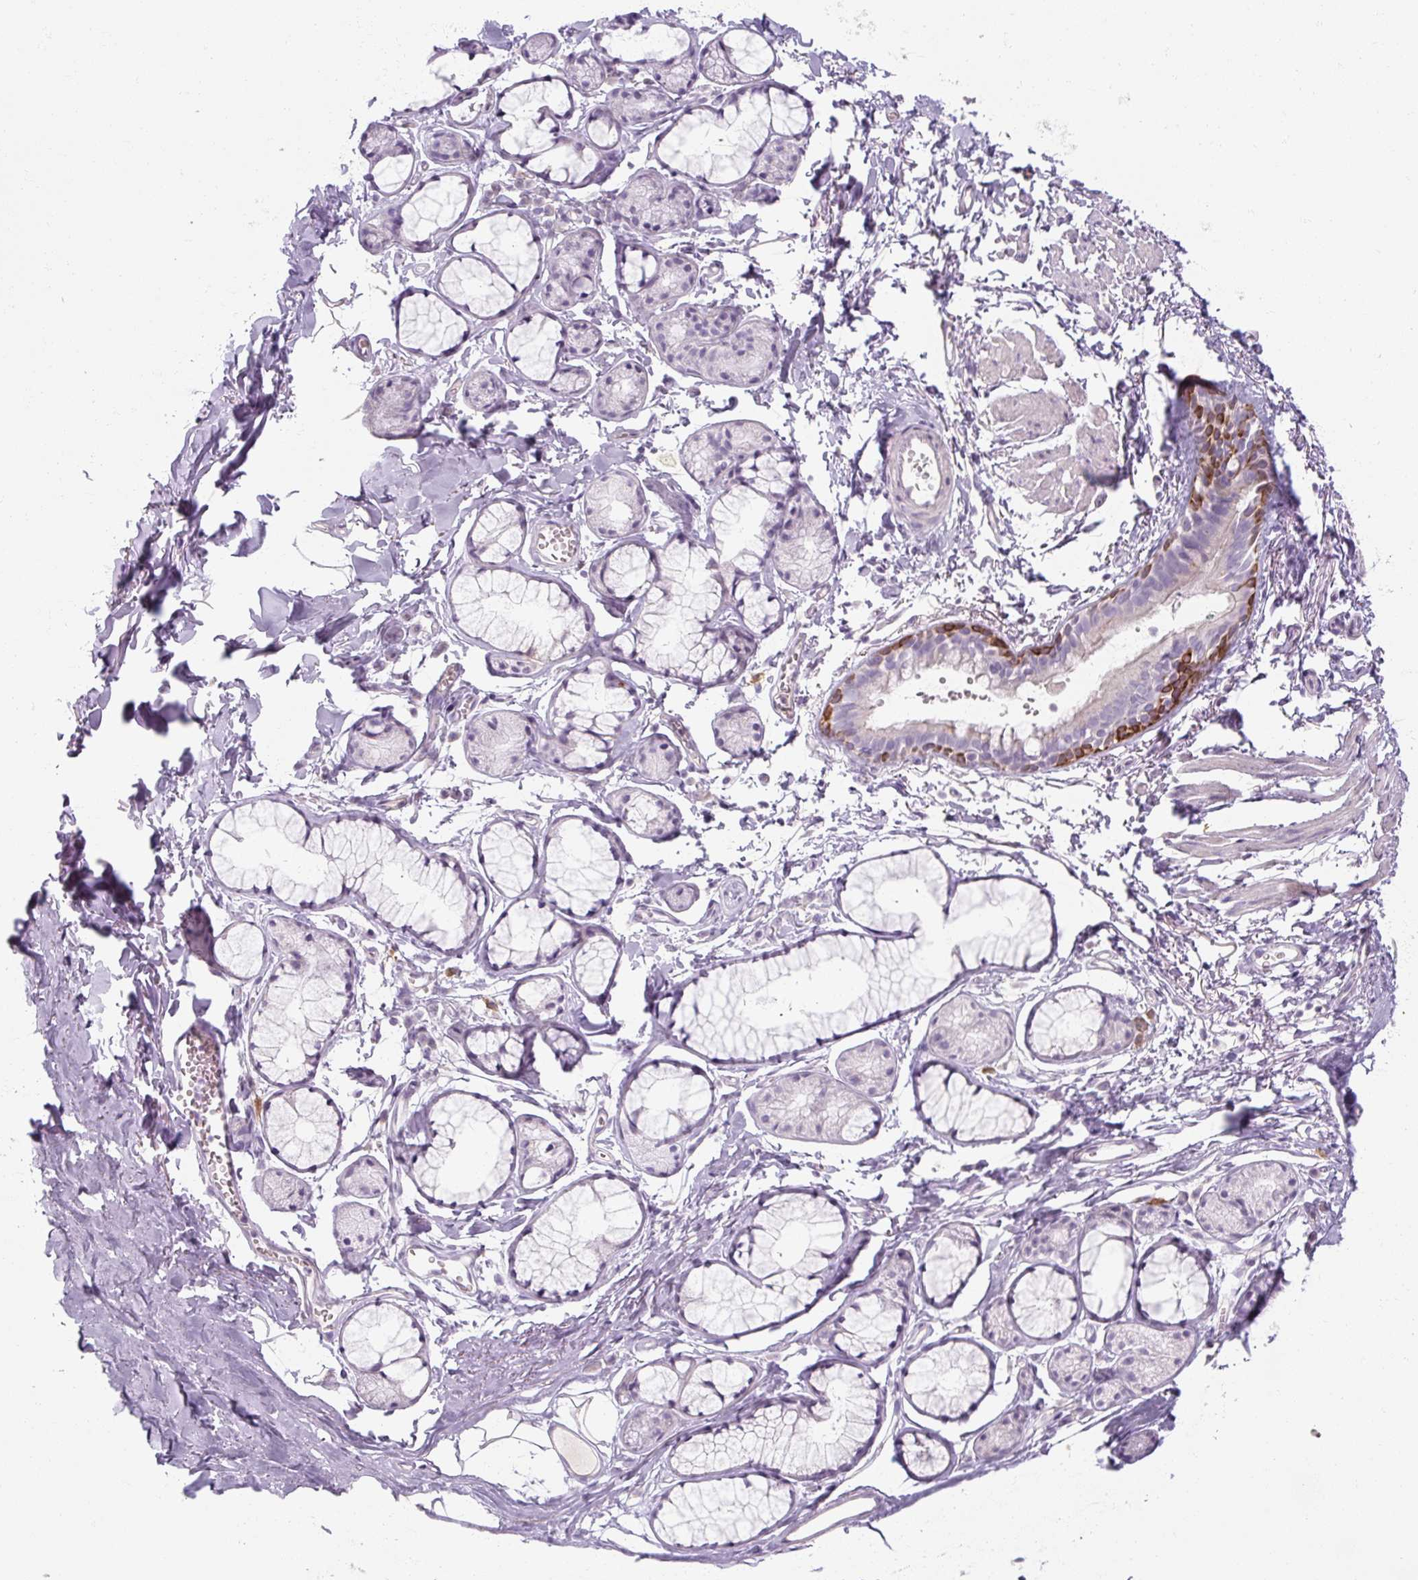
{"staining": {"intensity": "negative", "quantity": "none", "location": "none"}, "tissue": "soft tissue", "cell_type": "Fibroblasts", "image_type": "normal", "snomed": [{"axis": "morphology", "description": "Normal tissue, NOS"}, {"axis": "topography", "description": "Cartilage tissue"}, {"axis": "topography", "description": "Bronchus"}, {"axis": "topography", "description": "Peripheral nerve tissue"}], "caption": "A high-resolution image shows immunohistochemistry (IHC) staining of normal soft tissue, which shows no significant expression in fibroblasts.", "gene": "NFE2L3", "patient": {"sex": "female", "age": 59}}